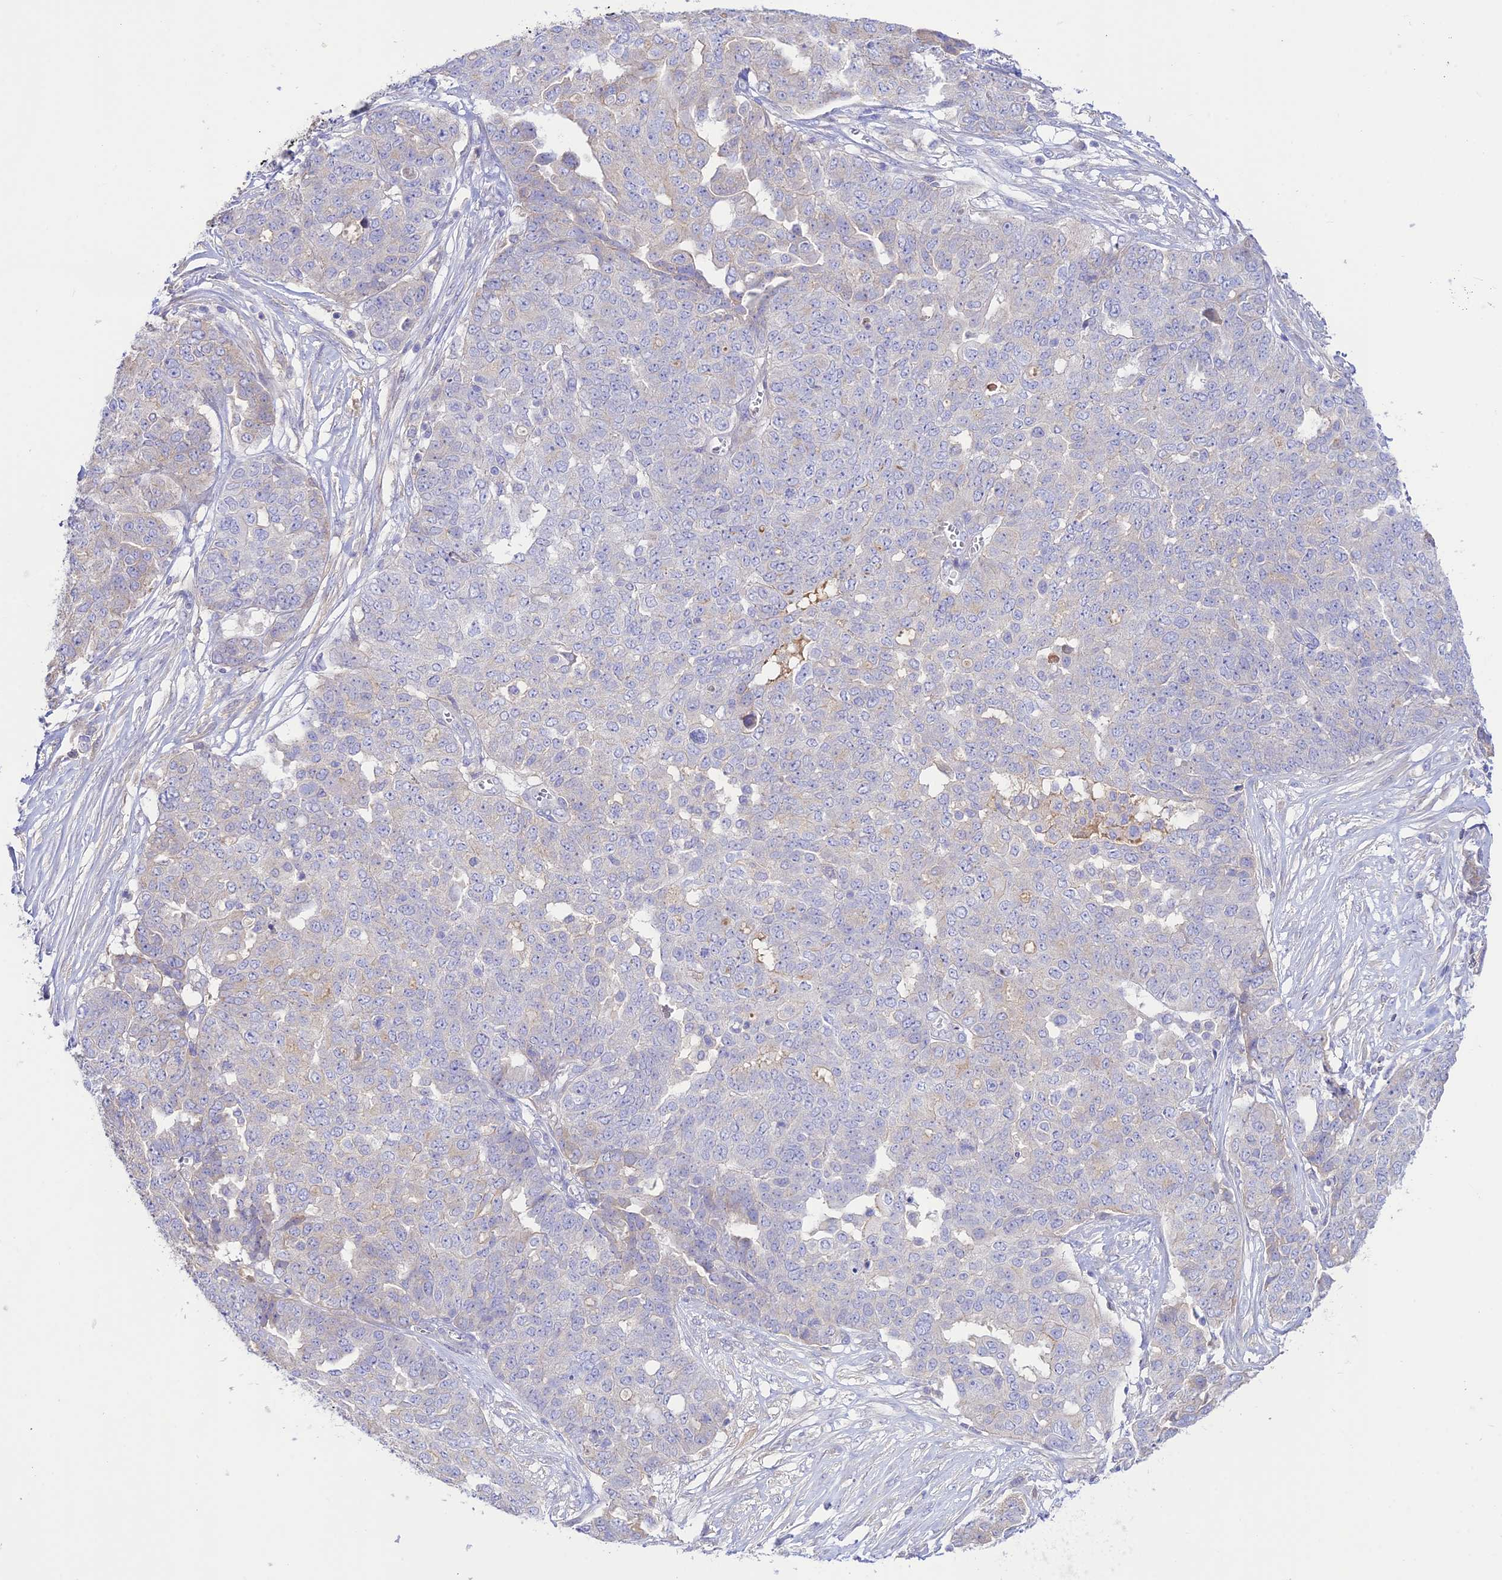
{"staining": {"intensity": "negative", "quantity": "none", "location": "none"}, "tissue": "ovarian cancer", "cell_type": "Tumor cells", "image_type": "cancer", "snomed": [{"axis": "morphology", "description": "Cystadenocarcinoma, serous, NOS"}, {"axis": "topography", "description": "Soft tissue"}, {"axis": "topography", "description": "Ovary"}], "caption": "High magnification brightfield microscopy of ovarian cancer (serous cystadenocarcinoma) stained with DAB (3,3'-diaminobenzidine) (brown) and counterstained with hematoxylin (blue): tumor cells show no significant staining. (DAB immunohistochemistry with hematoxylin counter stain).", "gene": "NLRP9", "patient": {"sex": "female", "age": 57}}